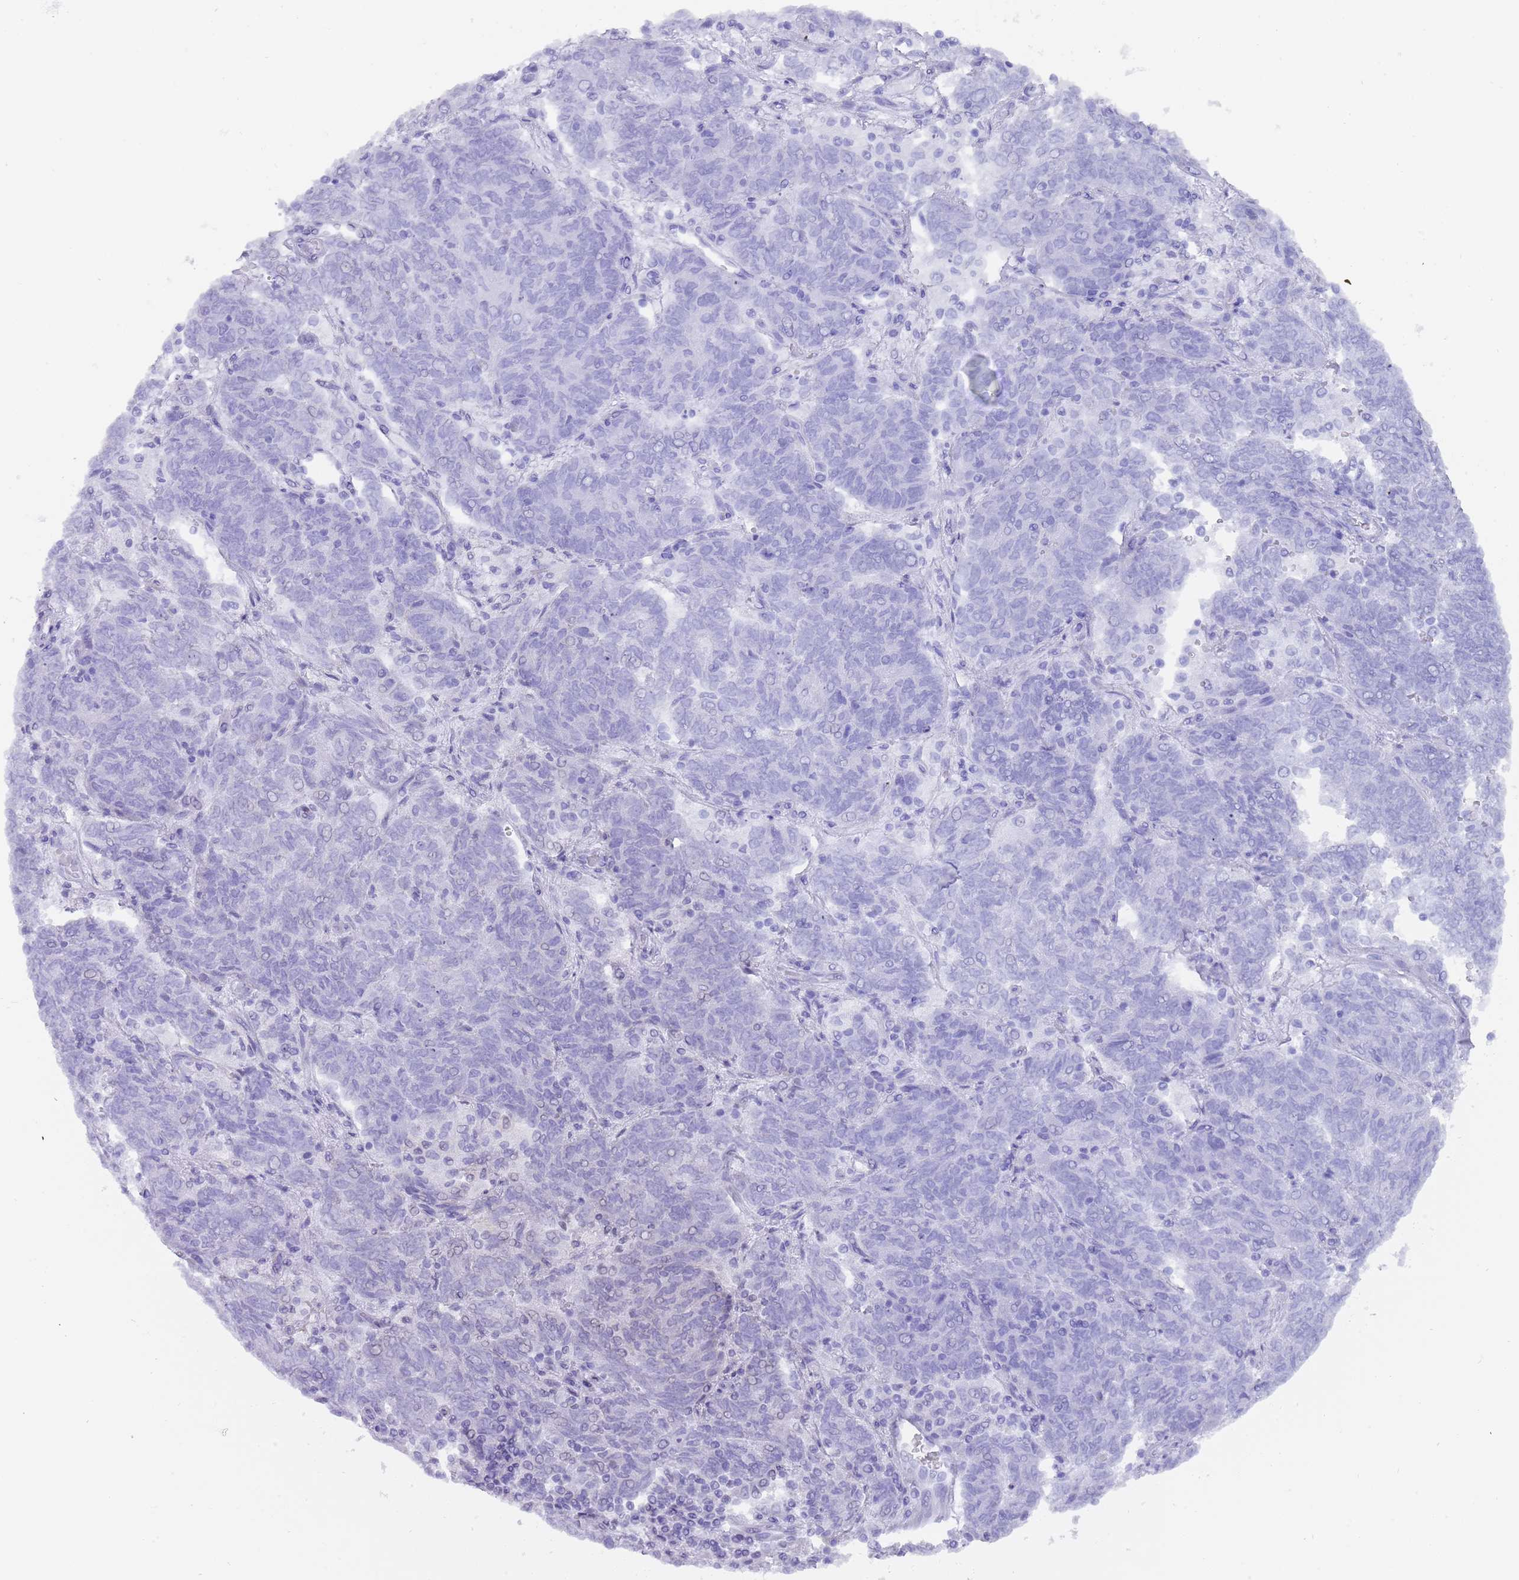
{"staining": {"intensity": "moderate", "quantity": "<25%", "location": "nuclear"}, "tissue": "endometrial cancer", "cell_type": "Tumor cells", "image_type": "cancer", "snomed": [{"axis": "morphology", "description": "Adenocarcinoma, NOS"}, {"axis": "topography", "description": "Endometrium"}], "caption": "Adenocarcinoma (endometrial) stained with immunohistochemistry (IHC) shows moderate nuclear staining in approximately <25% of tumor cells.", "gene": "HDAC8", "patient": {"sex": "female", "age": 80}}